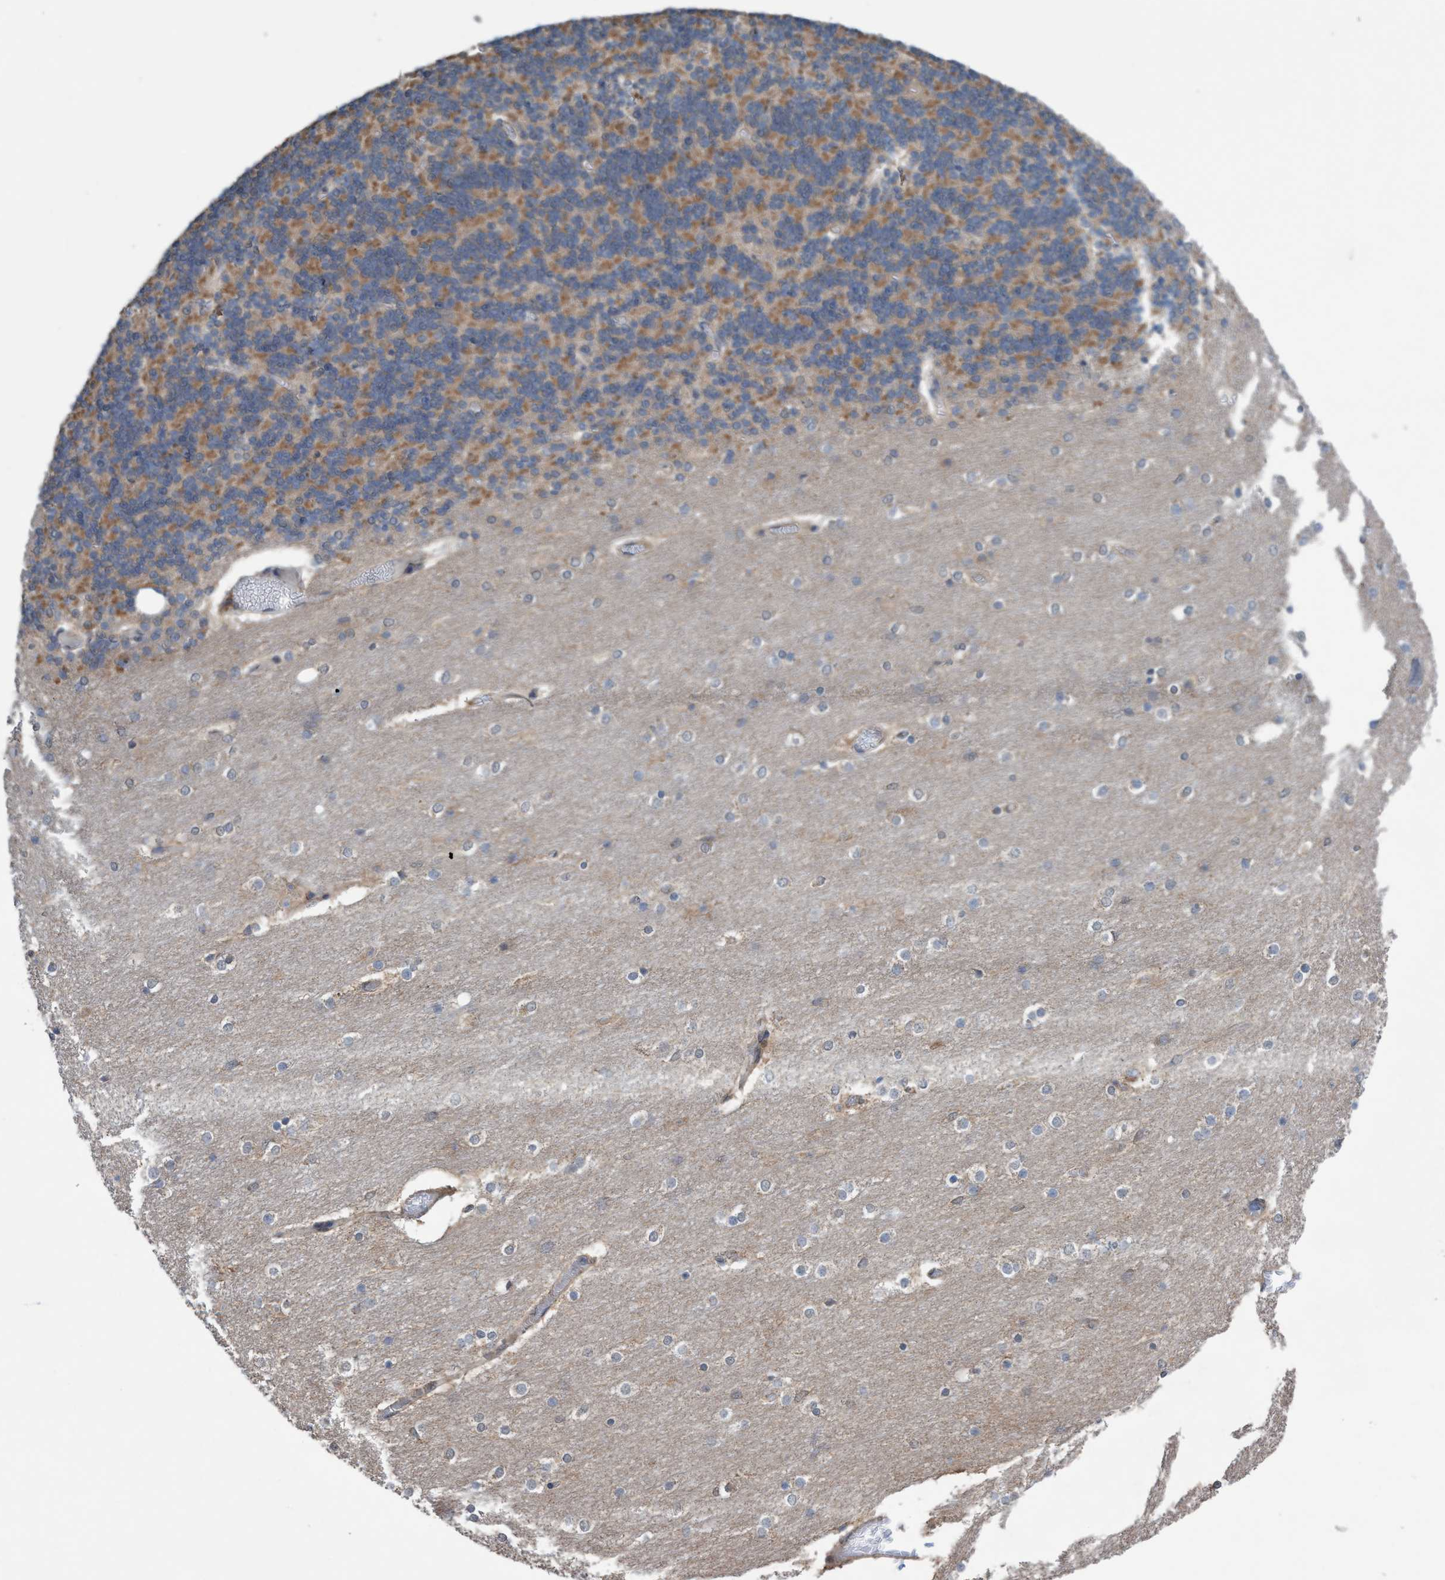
{"staining": {"intensity": "weak", "quantity": "25%-75%", "location": "cytoplasmic/membranous"}, "tissue": "cerebellum", "cell_type": "Cells in granular layer", "image_type": "normal", "snomed": [{"axis": "morphology", "description": "Normal tissue, NOS"}, {"axis": "topography", "description": "Cerebellum"}], "caption": "Weak cytoplasmic/membranous protein expression is seen in about 25%-75% of cells in granular layer in cerebellum. Ihc stains the protein in brown and the nuclei are stained blue.", "gene": "GLOD4", "patient": {"sex": "female", "age": 54}}